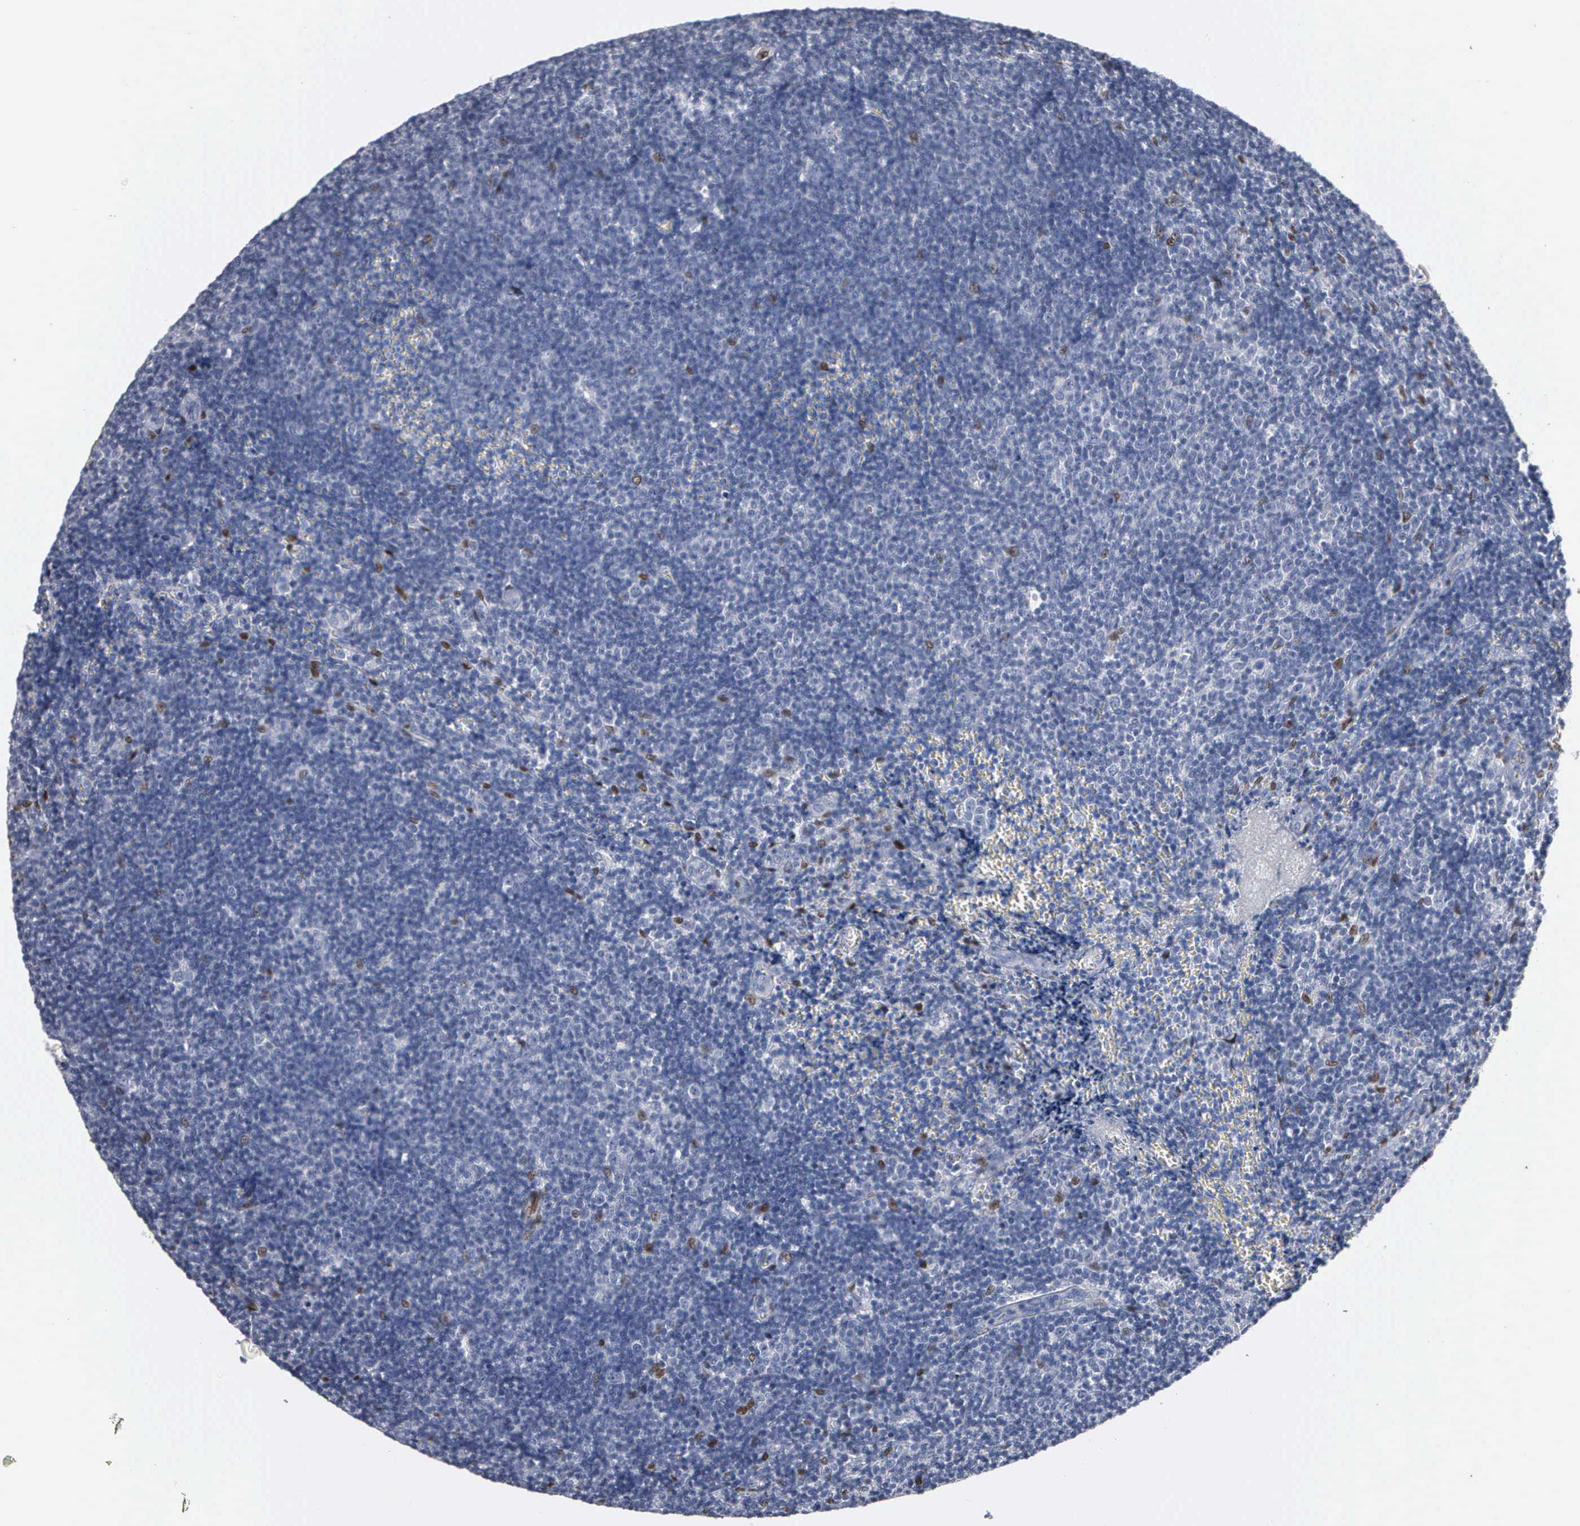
{"staining": {"intensity": "negative", "quantity": "none", "location": "none"}, "tissue": "lymphoma", "cell_type": "Tumor cells", "image_type": "cancer", "snomed": [{"axis": "morphology", "description": "Malignant lymphoma, non-Hodgkin's type, Low grade"}, {"axis": "topography", "description": "Lymph node"}], "caption": "DAB (3,3'-diaminobenzidine) immunohistochemical staining of human lymphoma exhibits no significant positivity in tumor cells.", "gene": "FGF2", "patient": {"sex": "male", "age": 49}}